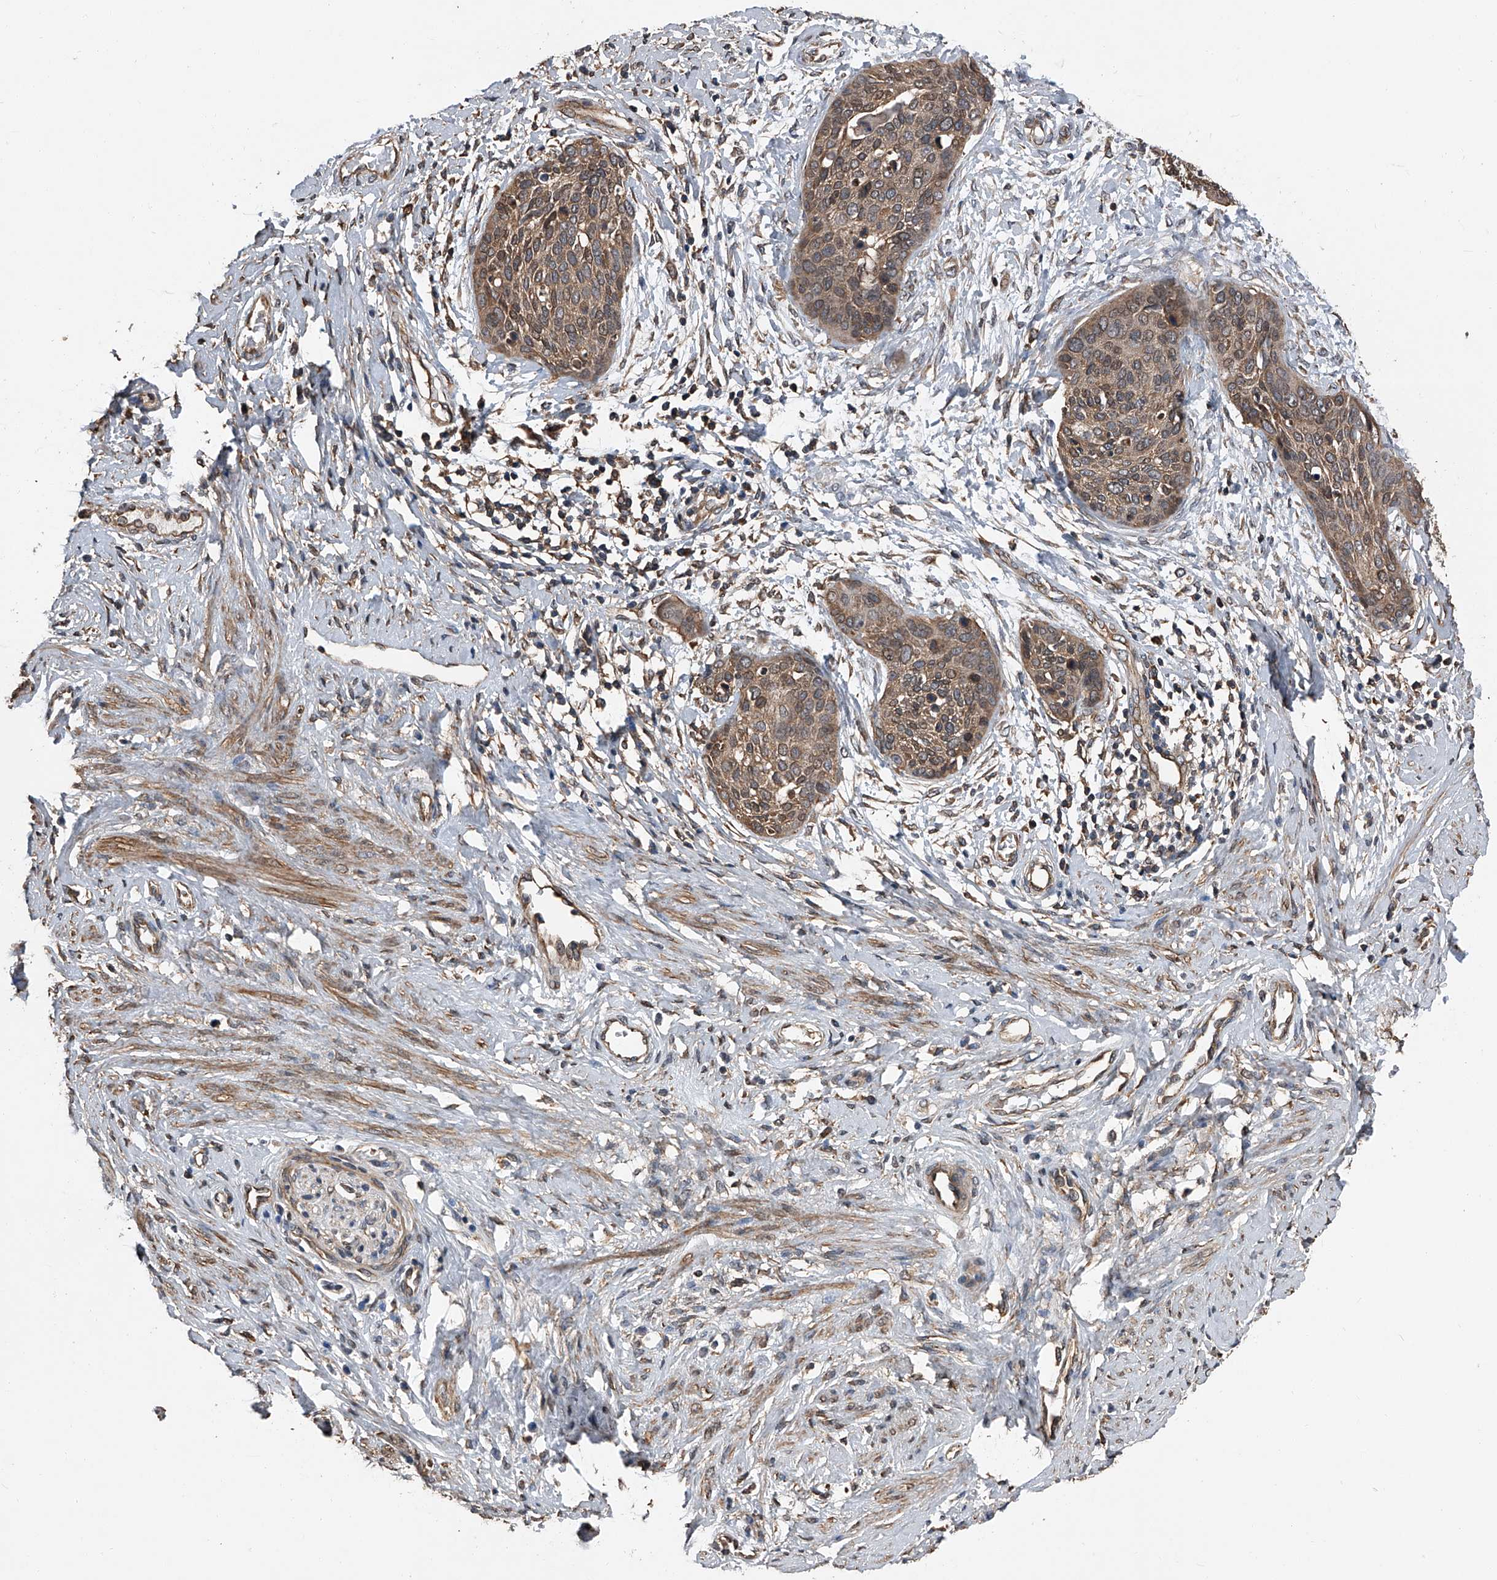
{"staining": {"intensity": "moderate", "quantity": ">75%", "location": "cytoplasmic/membranous"}, "tissue": "cervical cancer", "cell_type": "Tumor cells", "image_type": "cancer", "snomed": [{"axis": "morphology", "description": "Squamous cell carcinoma, NOS"}, {"axis": "topography", "description": "Cervix"}], "caption": "The micrograph shows a brown stain indicating the presence of a protein in the cytoplasmic/membranous of tumor cells in cervical cancer (squamous cell carcinoma). (IHC, brightfield microscopy, high magnification).", "gene": "KCNJ2", "patient": {"sex": "female", "age": 37}}